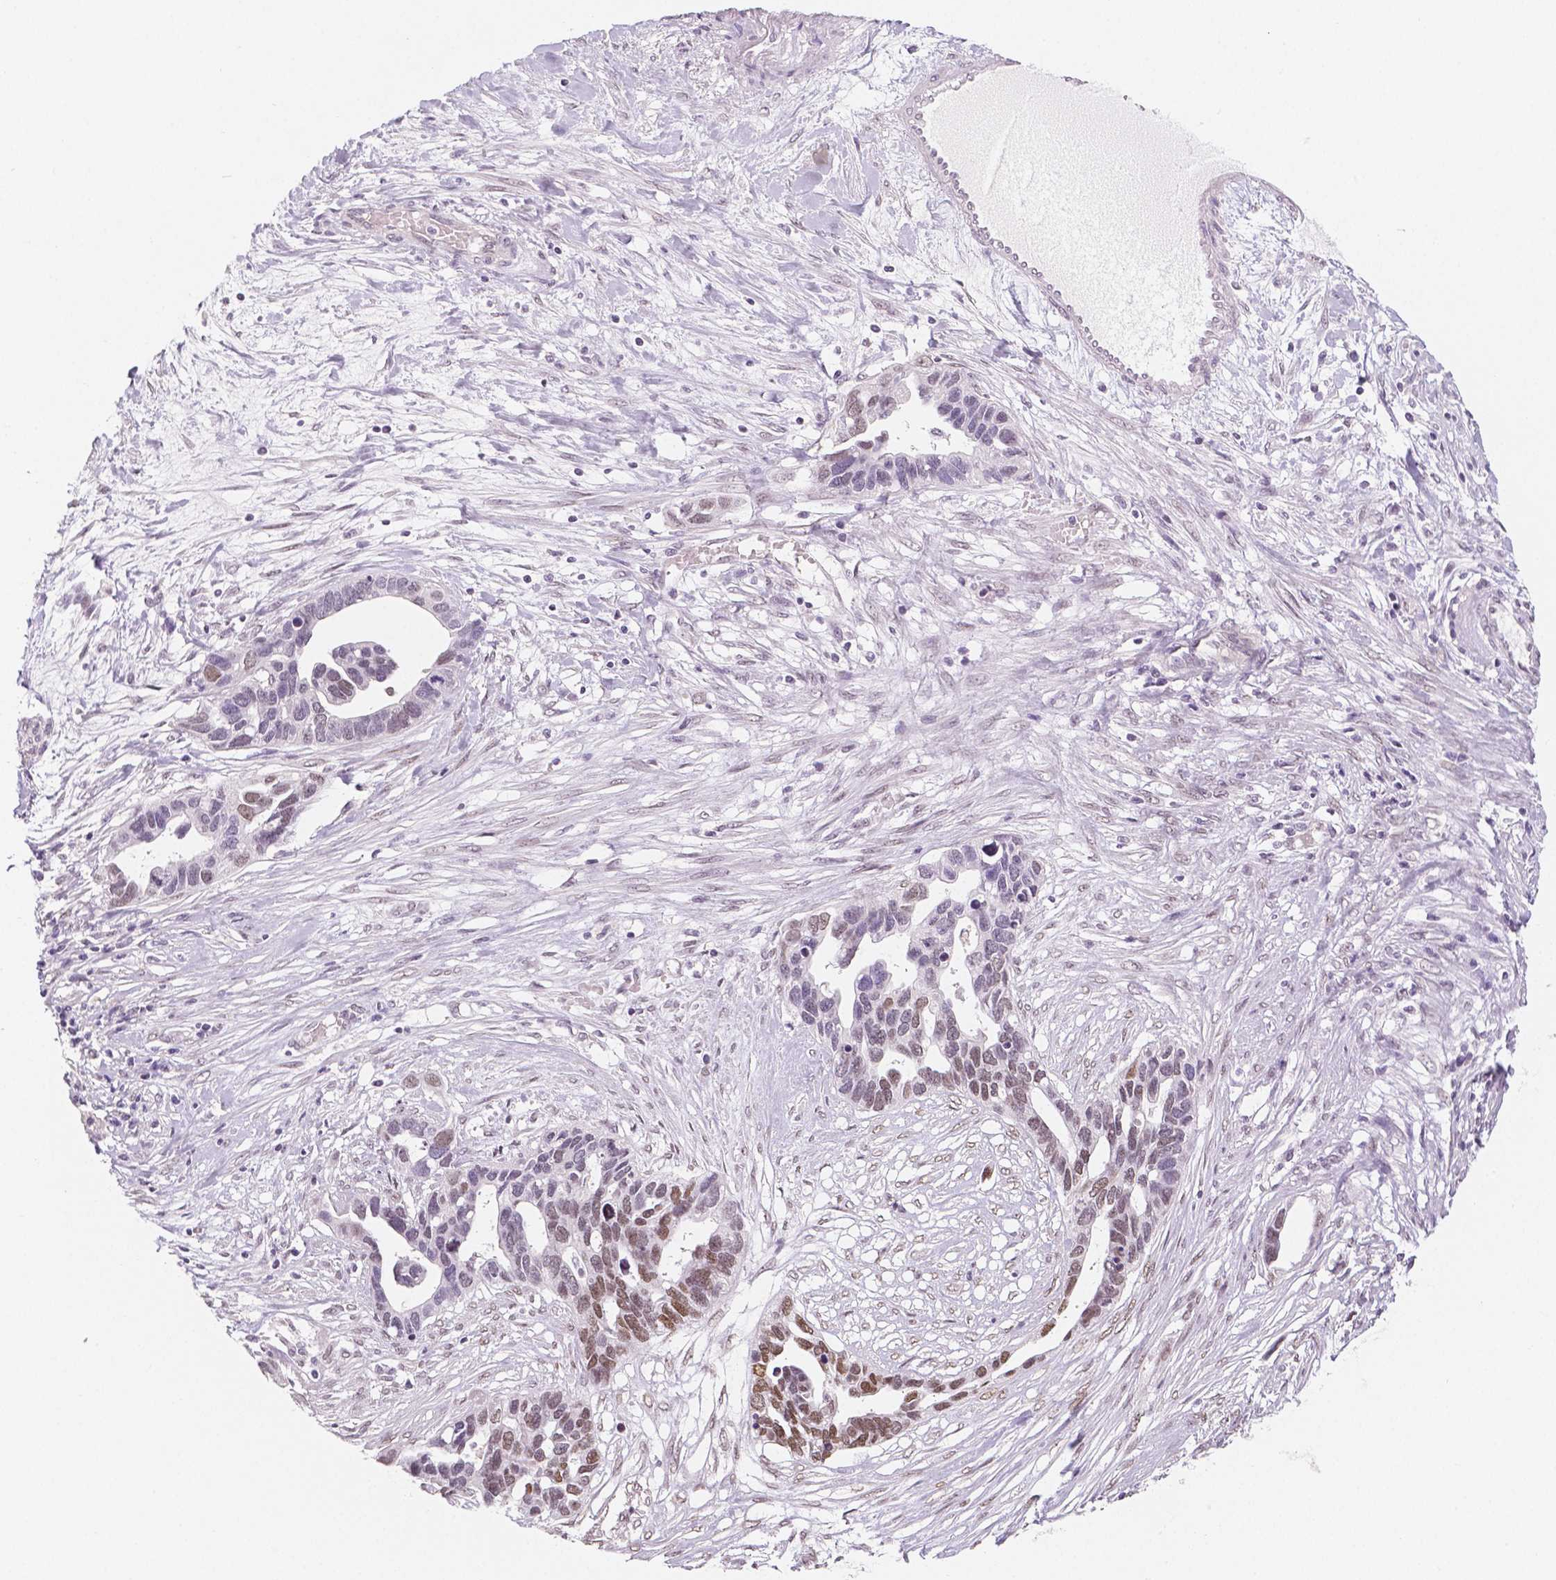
{"staining": {"intensity": "moderate", "quantity": "<25%", "location": "nuclear"}, "tissue": "ovarian cancer", "cell_type": "Tumor cells", "image_type": "cancer", "snomed": [{"axis": "morphology", "description": "Cystadenocarcinoma, serous, NOS"}, {"axis": "topography", "description": "Ovary"}], "caption": "Immunohistochemistry of ovarian cancer demonstrates low levels of moderate nuclear positivity in approximately <25% of tumor cells.", "gene": "KDM5B", "patient": {"sex": "female", "age": 54}}